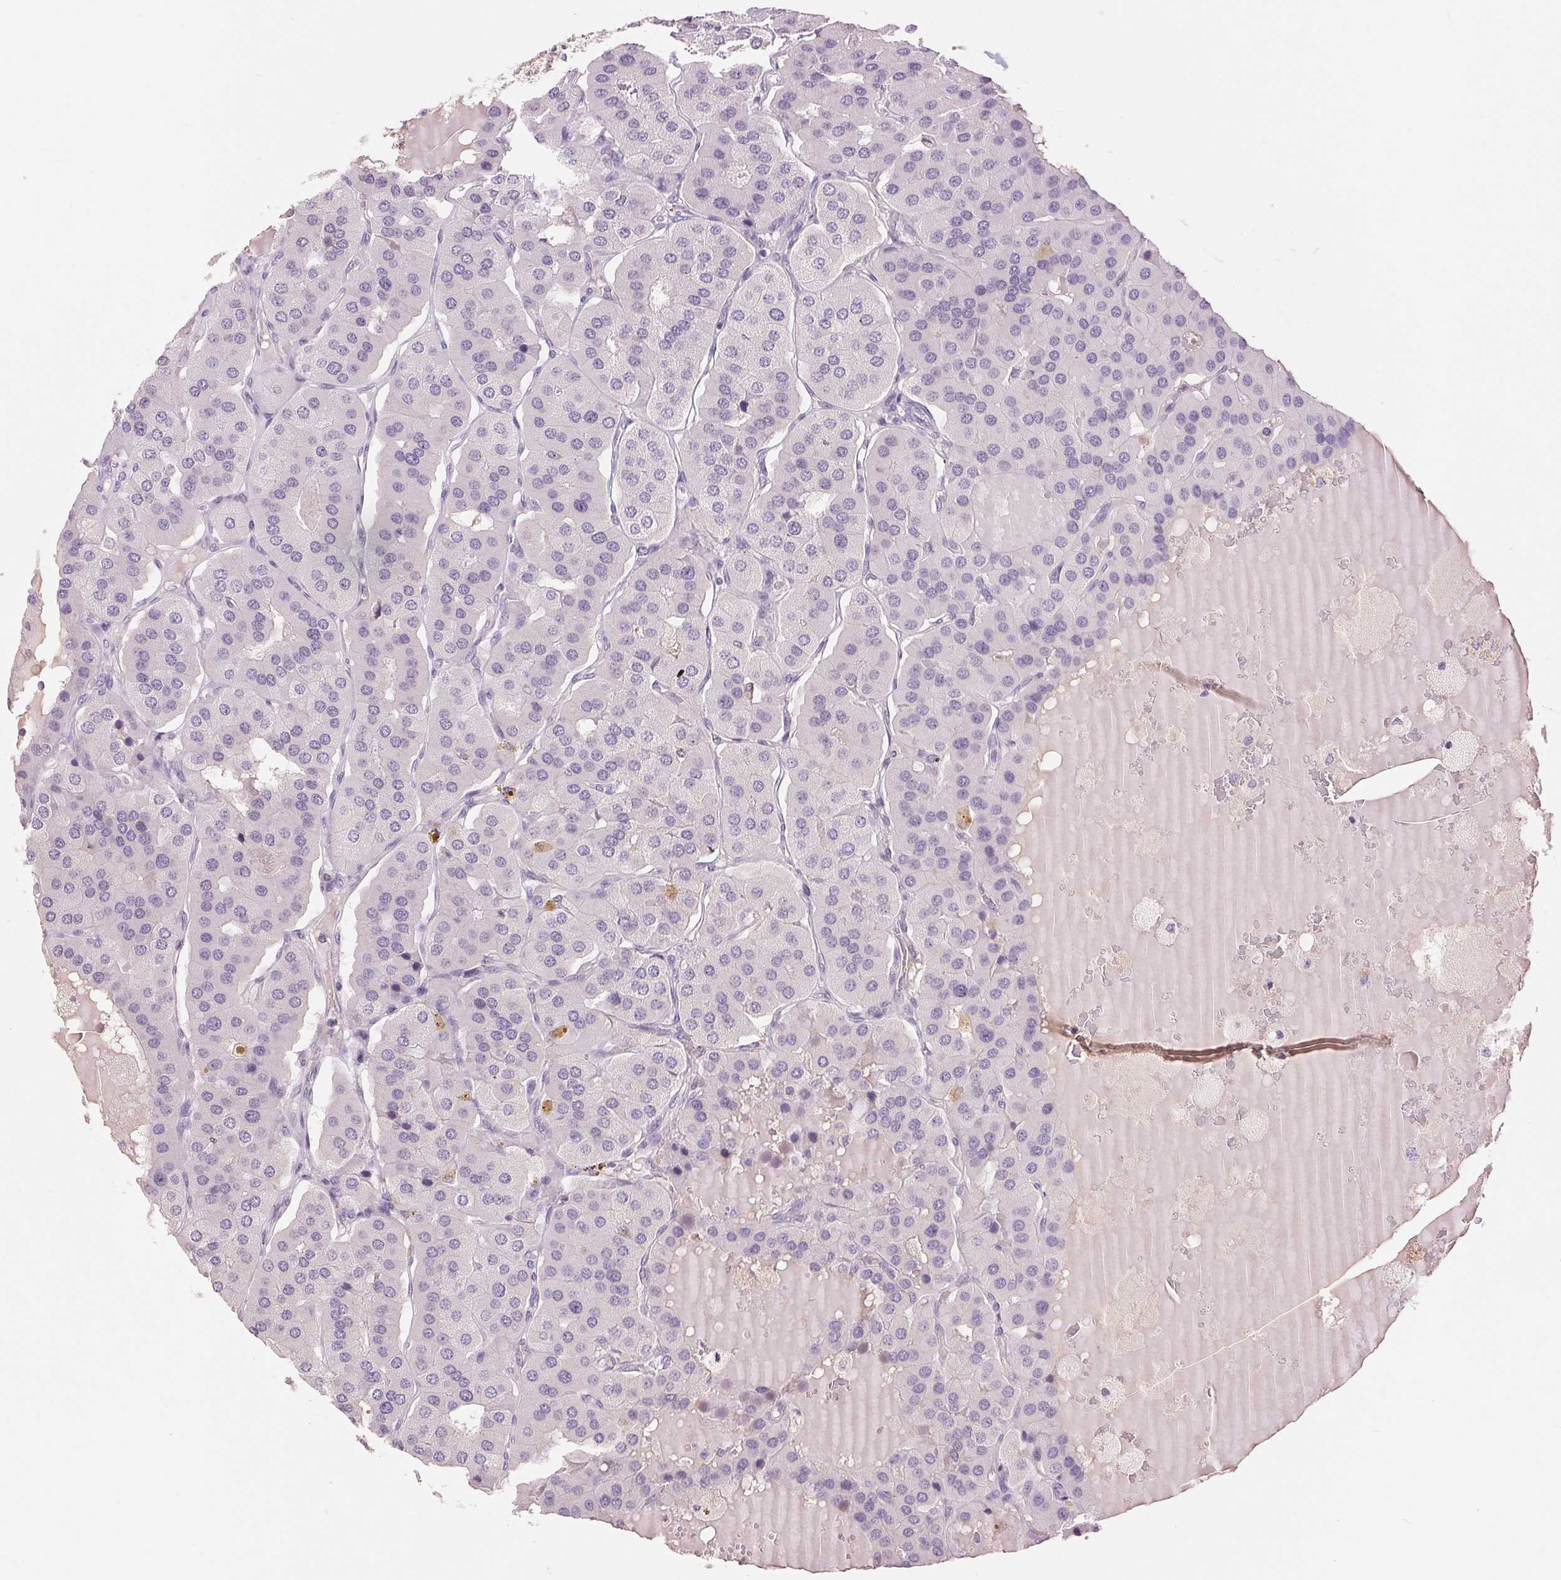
{"staining": {"intensity": "negative", "quantity": "none", "location": "none"}, "tissue": "parathyroid gland", "cell_type": "Glandular cells", "image_type": "normal", "snomed": [{"axis": "morphology", "description": "Normal tissue, NOS"}, {"axis": "morphology", "description": "Adenoma, NOS"}, {"axis": "topography", "description": "Parathyroid gland"}], "caption": "The histopathology image reveals no staining of glandular cells in normal parathyroid gland. (DAB IHC, high magnification).", "gene": "FXYD4", "patient": {"sex": "female", "age": 86}}